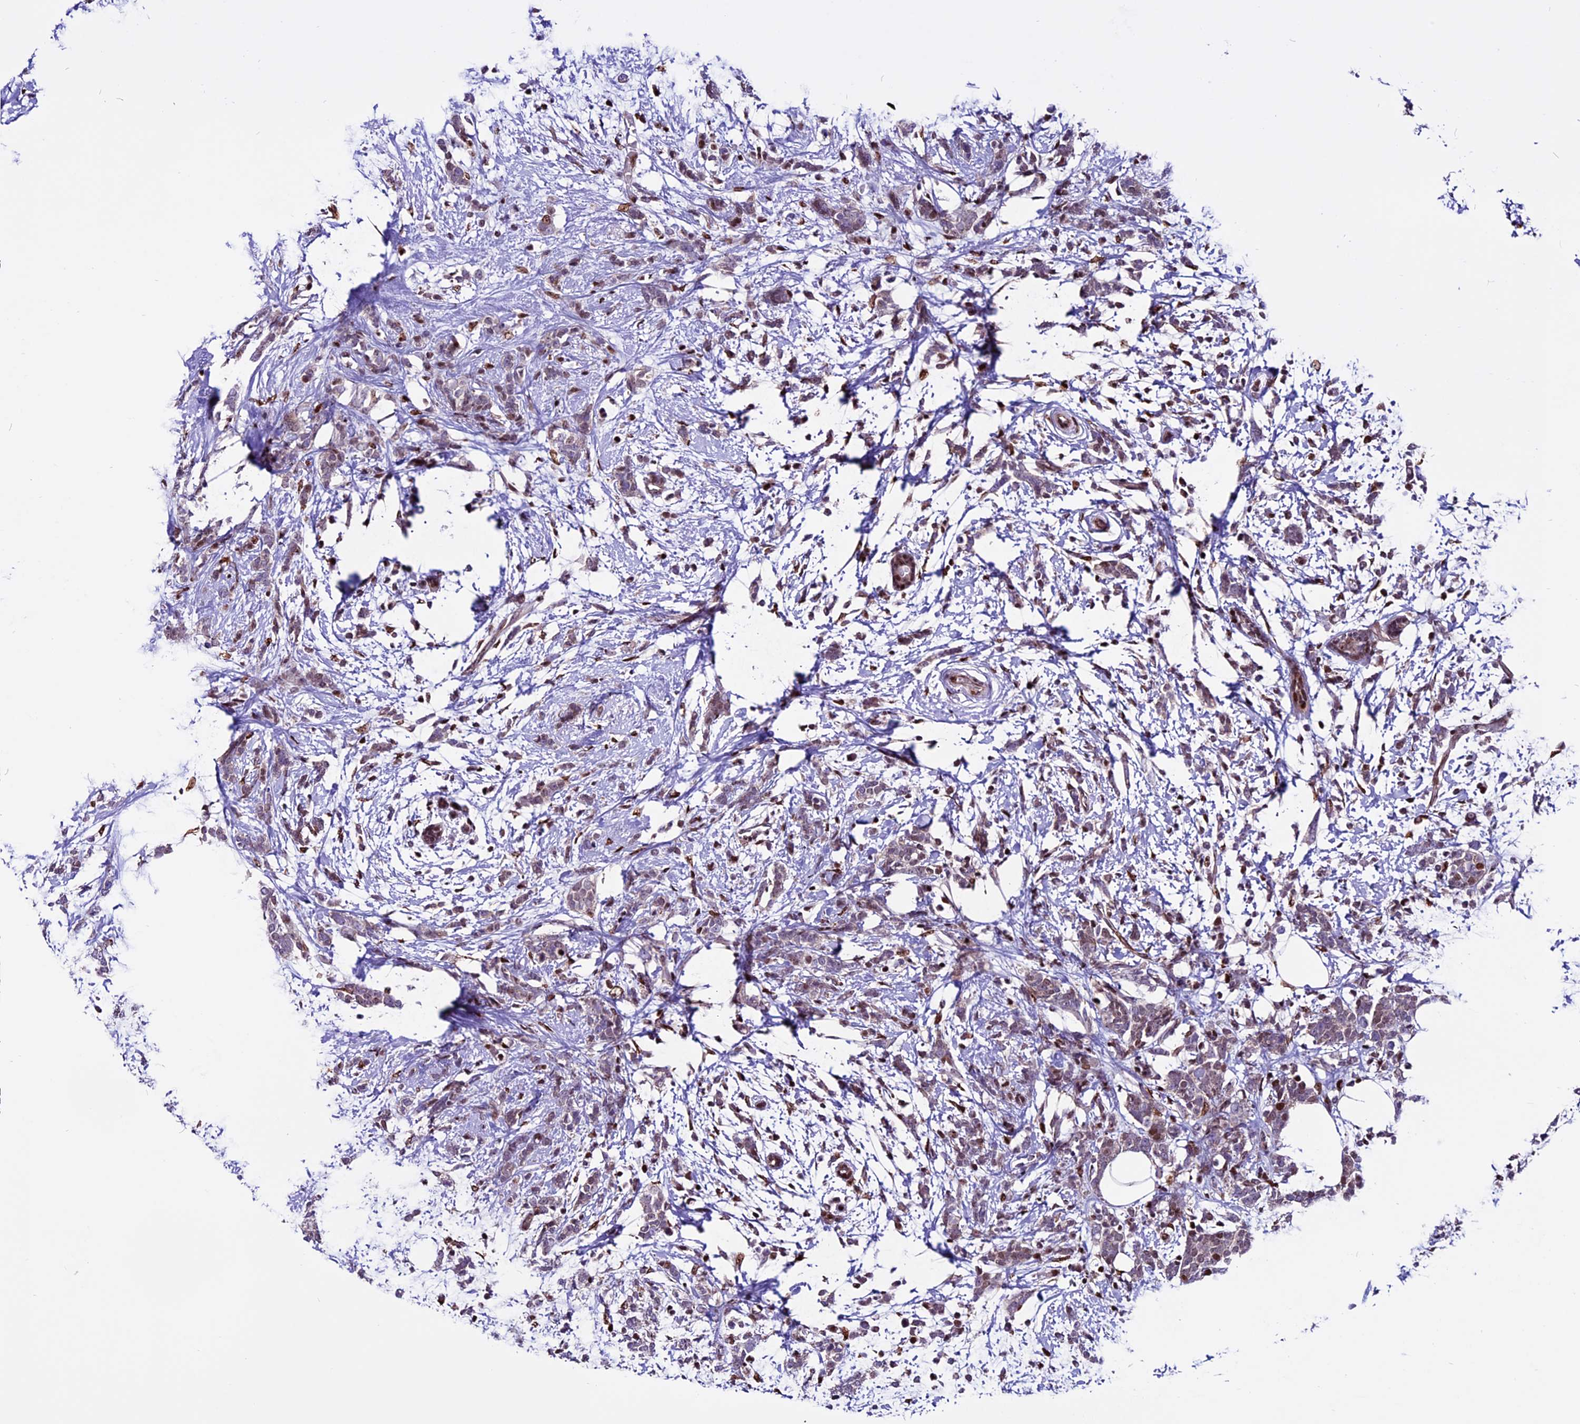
{"staining": {"intensity": "weak", "quantity": "25%-75%", "location": "nuclear"}, "tissue": "breast cancer", "cell_type": "Tumor cells", "image_type": "cancer", "snomed": [{"axis": "morphology", "description": "Lobular carcinoma"}, {"axis": "topography", "description": "Breast"}], "caption": "This is an image of immunohistochemistry staining of breast cancer (lobular carcinoma), which shows weak staining in the nuclear of tumor cells.", "gene": "RINL", "patient": {"sex": "female", "age": 58}}